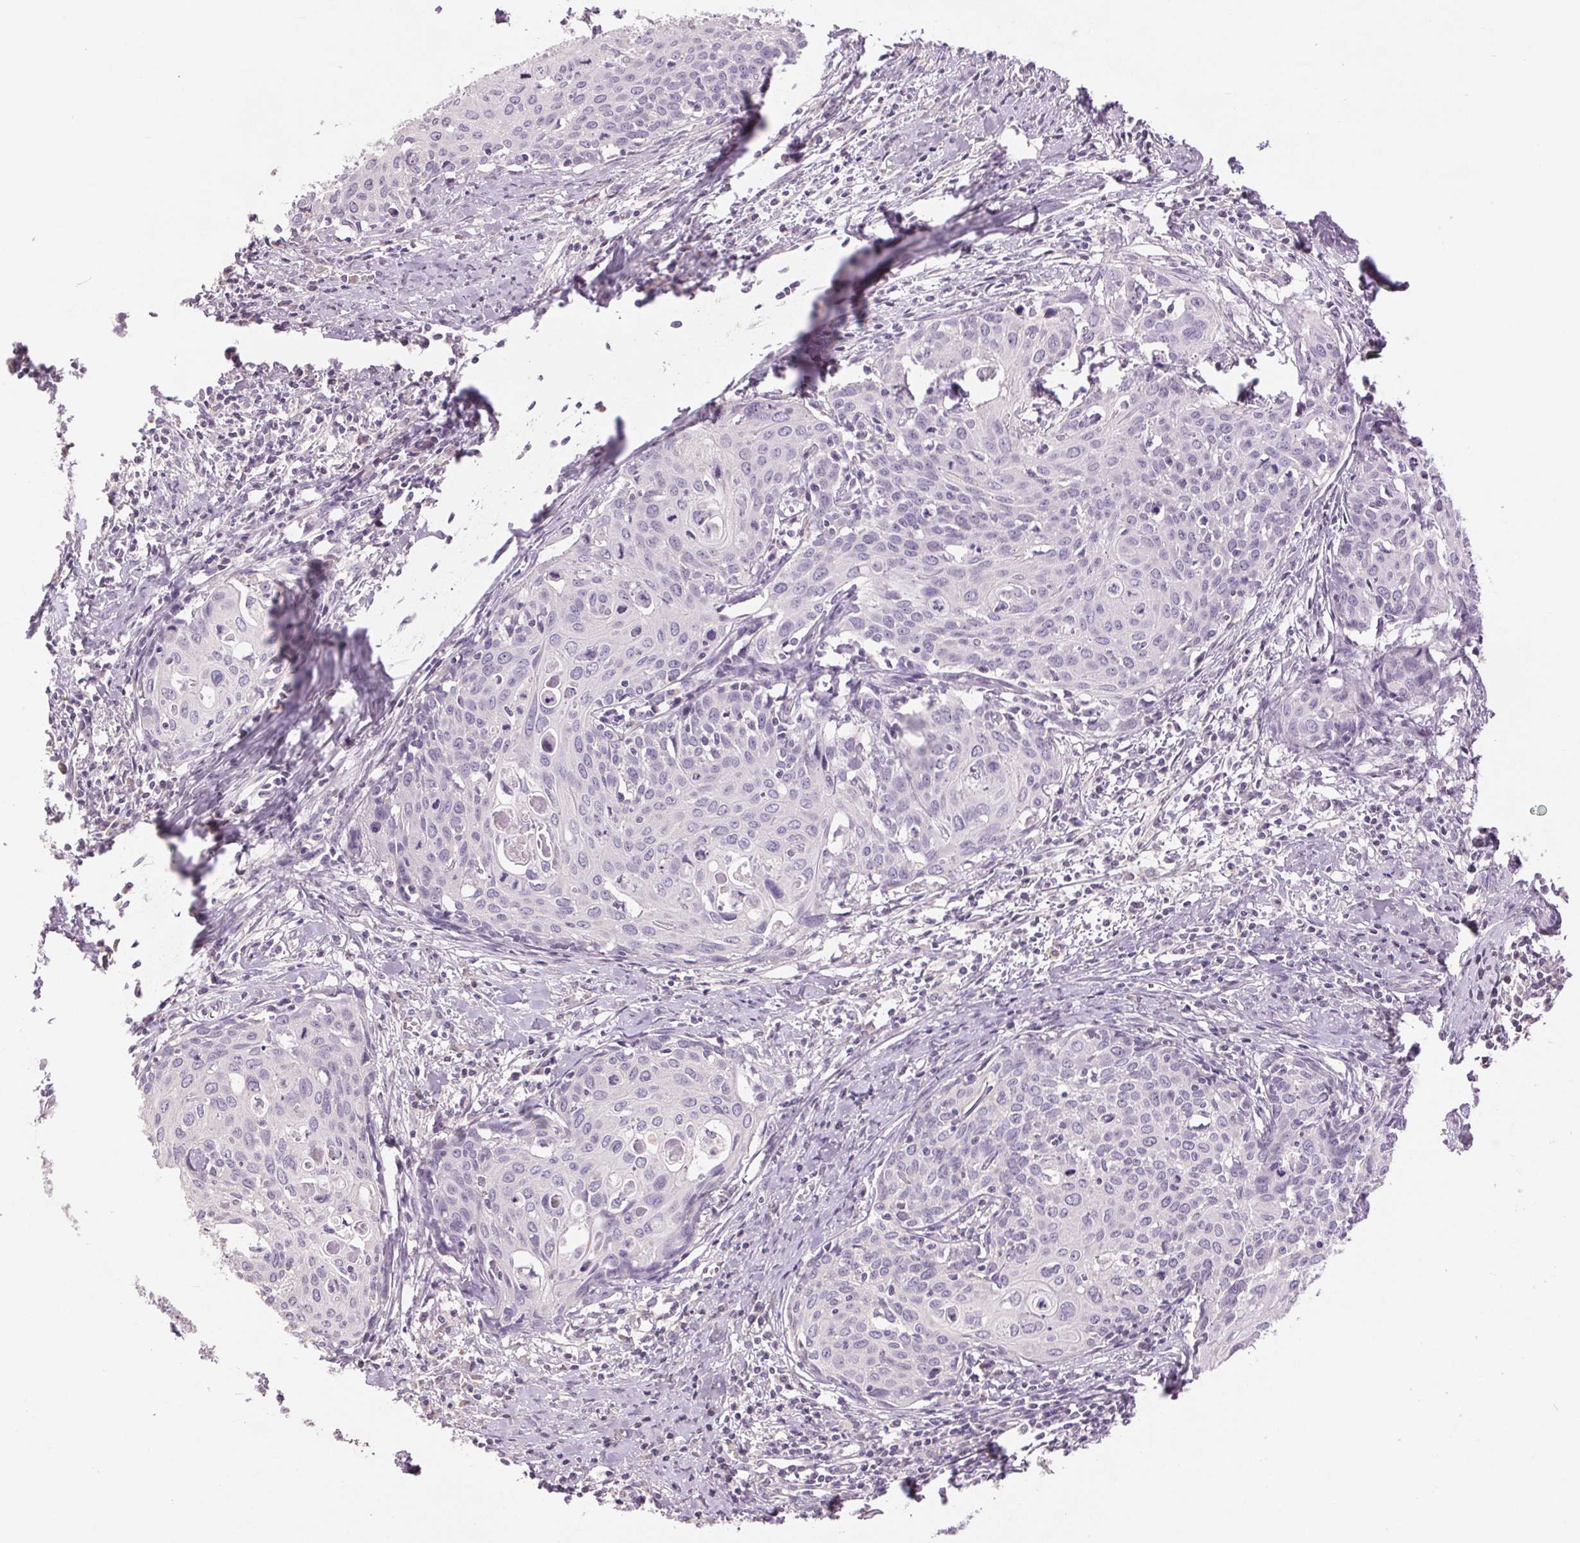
{"staining": {"intensity": "negative", "quantity": "none", "location": "none"}, "tissue": "cervical cancer", "cell_type": "Tumor cells", "image_type": "cancer", "snomed": [{"axis": "morphology", "description": "Squamous cell carcinoma, NOS"}, {"axis": "topography", "description": "Cervix"}], "caption": "Squamous cell carcinoma (cervical) was stained to show a protein in brown. There is no significant expression in tumor cells. The staining is performed using DAB (3,3'-diaminobenzidine) brown chromogen with nuclei counter-stained in using hematoxylin.", "gene": "FXYD4", "patient": {"sex": "female", "age": 62}}